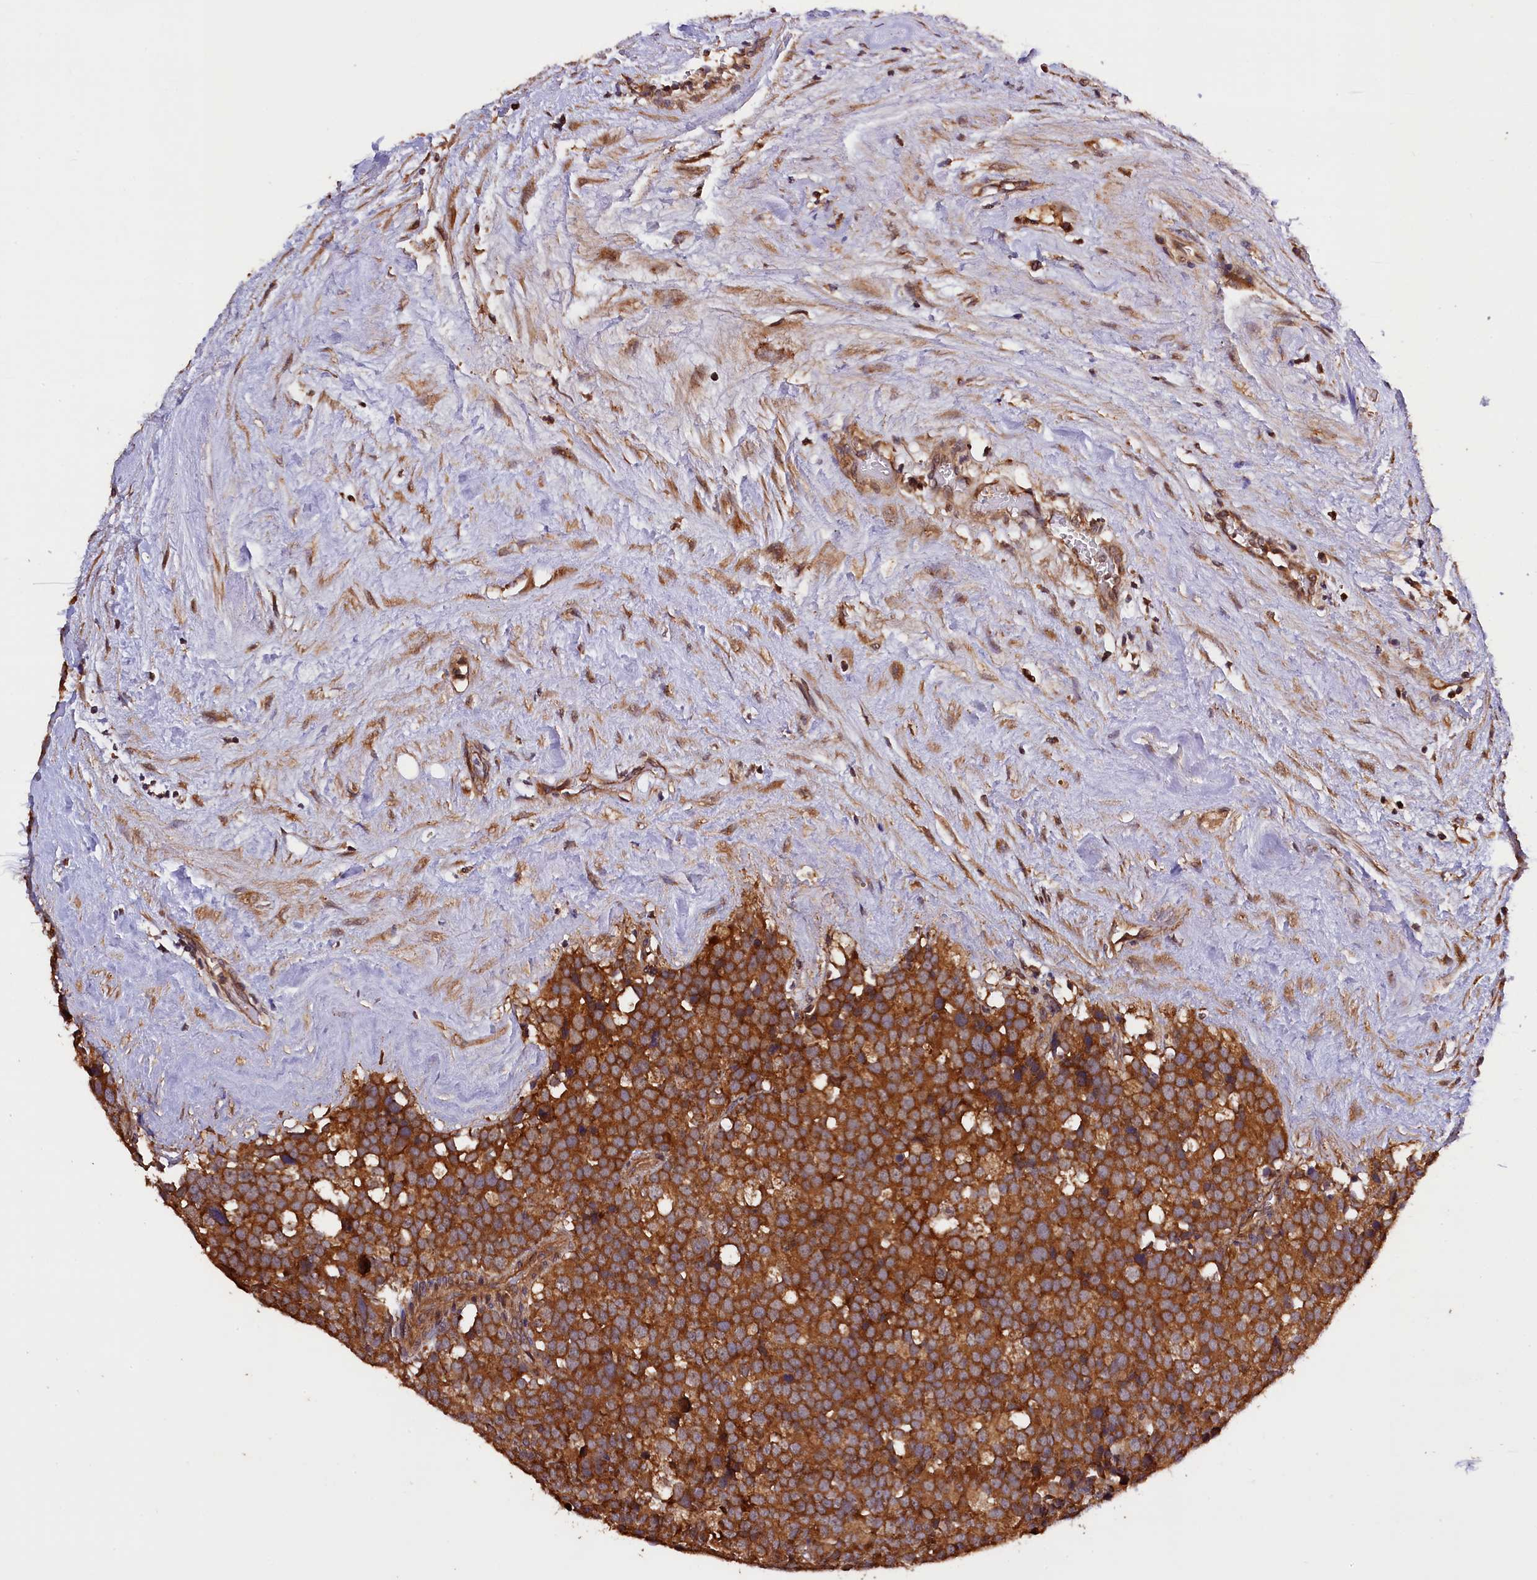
{"staining": {"intensity": "strong", "quantity": ">75%", "location": "cytoplasmic/membranous"}, "tissue": "testis cancer", "cell_type": "Tumor cells", "image_type": "cancer", "snomed": [{"axis": "morphology", "description": "Seminoma, NOS"}, {"axis": "topography", "description": "Testis"}], "caption": "Human testis cancer (seminoma) stained with a protein marker shows strong staining in tumor cells.", "gene": "KLC2", "patient": {"sex": "male", "age": 71}}